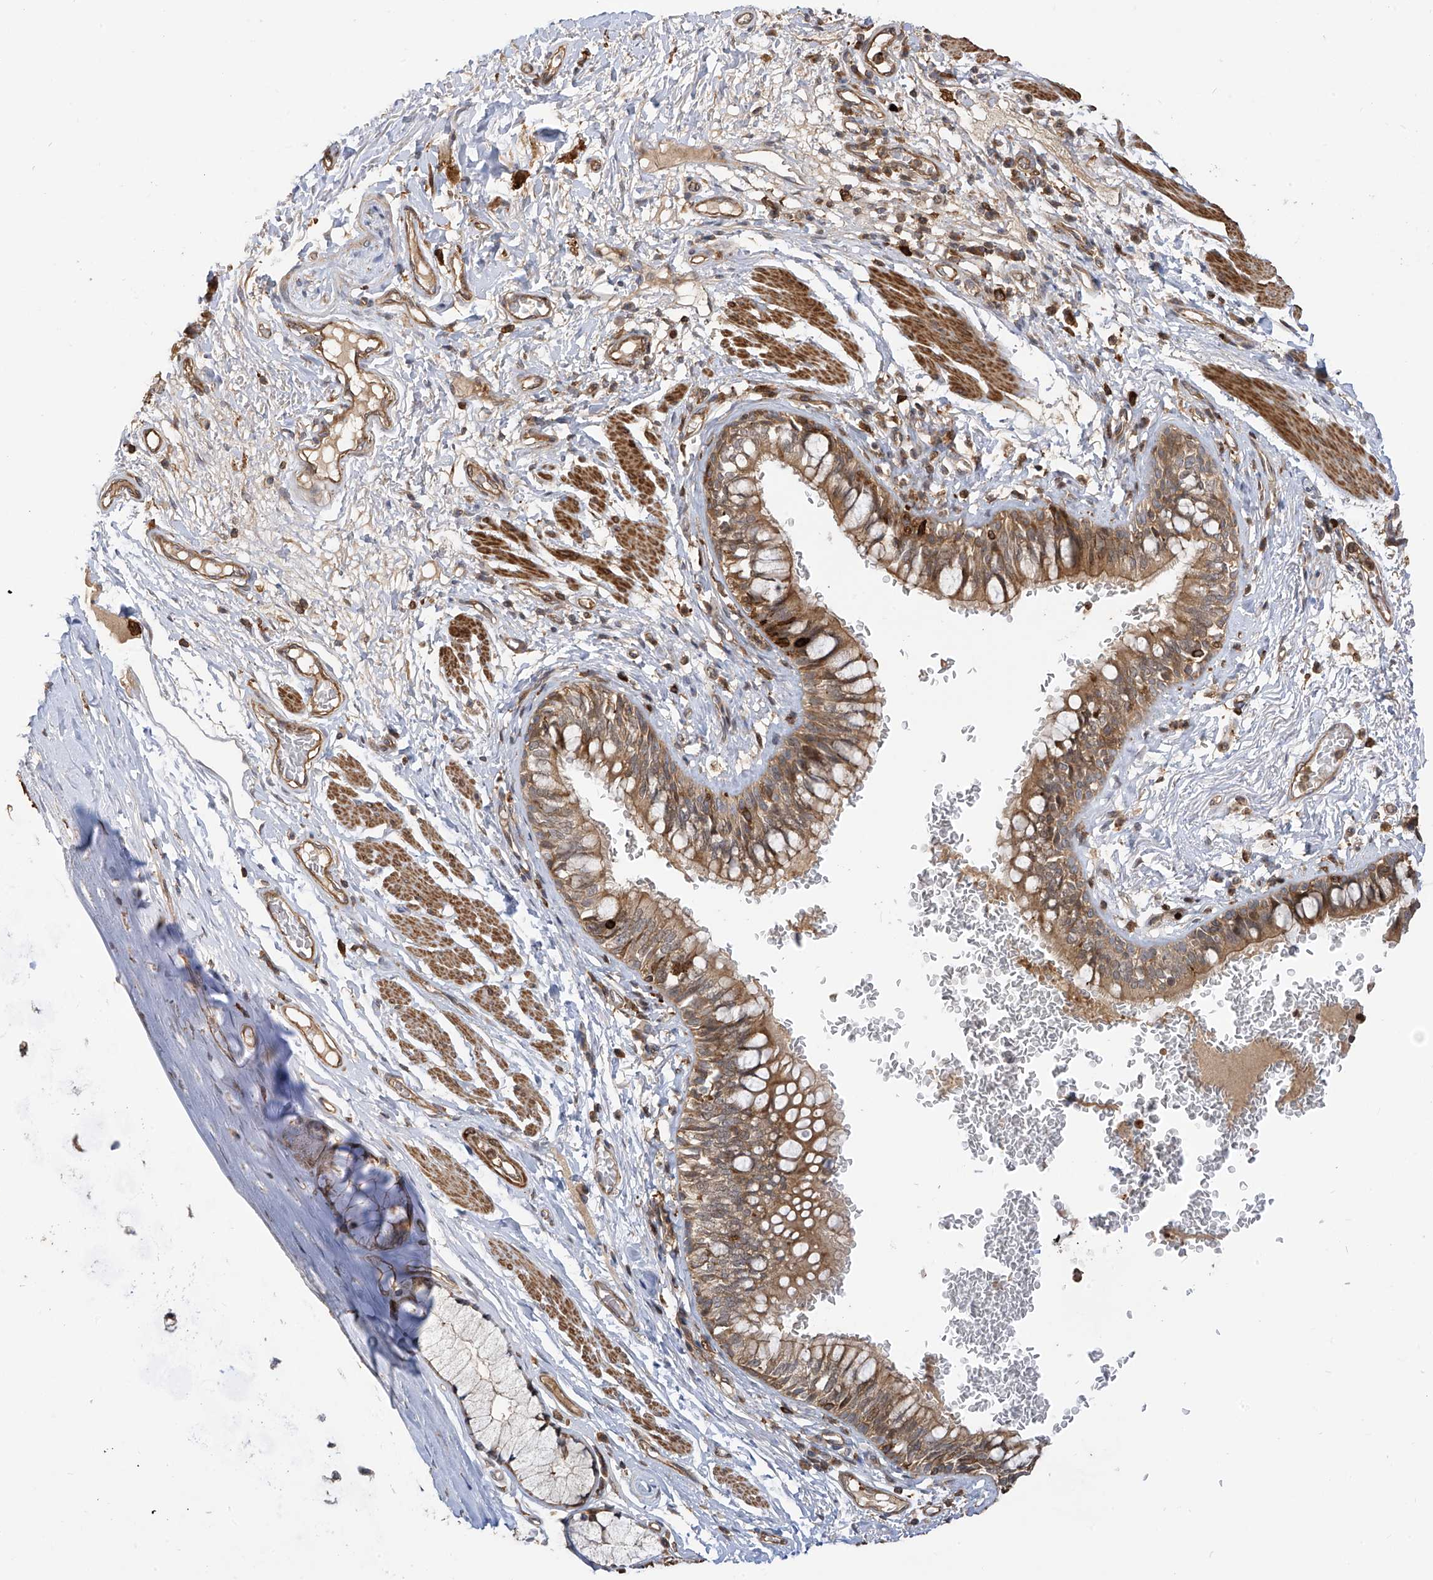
{"staining": {"intensity": "moderate", "quantity": ">75%", "location": "cytoplasmic/membranous"}, "tissue": "bronchus", "cell_type": "Respiratory epithelial cells", "image_type": "normal", "snomed": [{"axis": "morphology", "description": "Normal tissue, NOS"}, {"axis": "topography", "description": "Cartilage tissue"}, {"axis": "topography", "description": "Bronchus"}], "caption": "DAB immunohistochemical staining of unremarkable bronchus reveals moderate cytoplasmic/membranous protein expression in approximately >75% of respiratory epithelial cells.", "gene": "ATAD2B", "patient": {"sex": "female", "age": 36}}